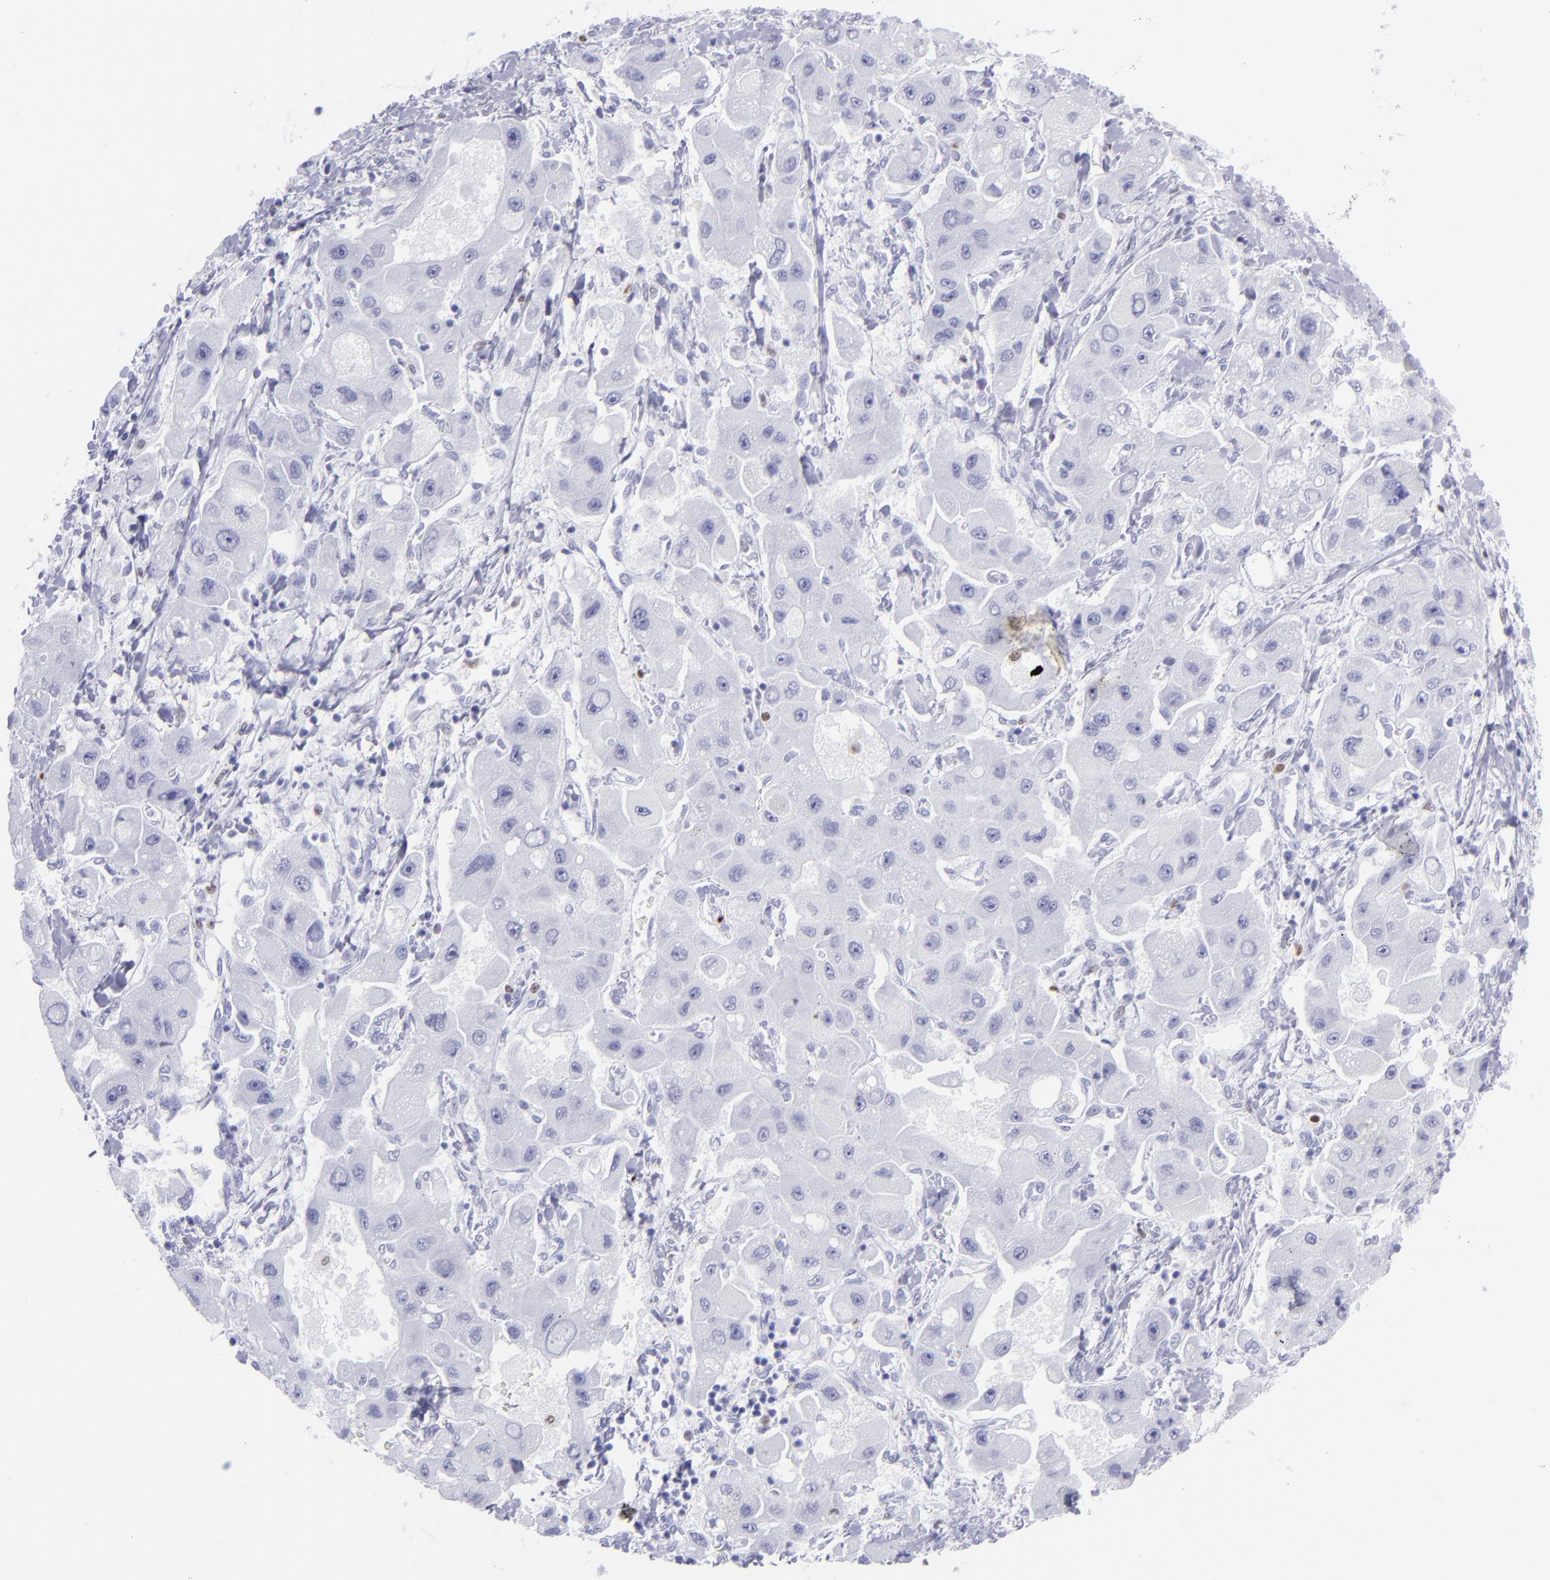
{"staining": {"intensity": "negative", "quantity": "none", "location": "none"}, "tissue": "liver cancer", "cell_type": "Tumor cells", "image_type": "cancer", "snomed": [{"axis": "morphology", "description": "Carcinoma, Hepatocellular, NOS"}, {"axis": "topography", "description": "Liver"}], "caption": "The immunohistochemistry (IHC) histopathology image has no significant staining in tumor cells of liver cancer (hepatocellular carcinoma) tissue.", "gene": "MITF", "patient": {"sex": "male", "age": 24}}